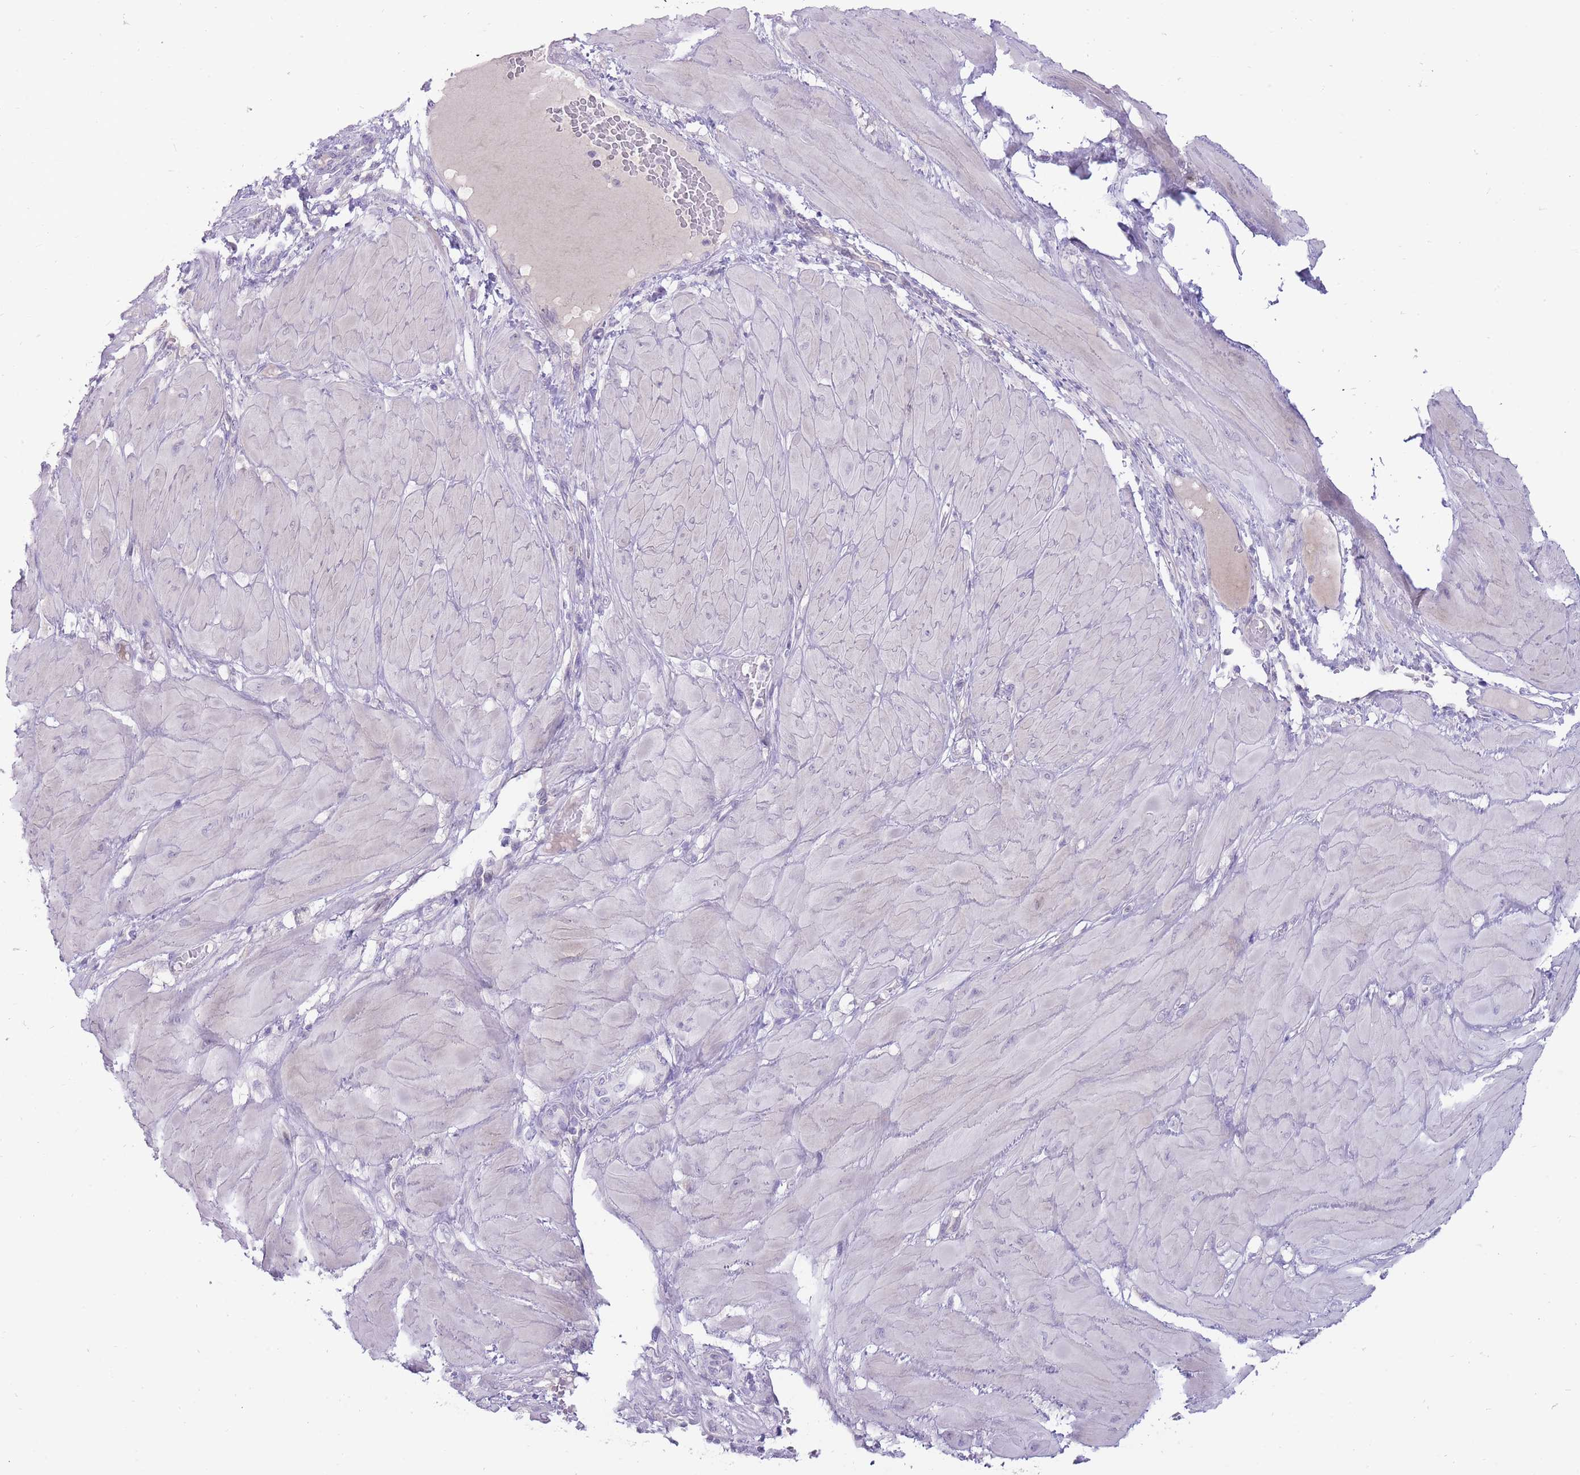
{"staining": {"intensity": "negative", "quantity": "none", "location": "none"}, "tissue": "cervical cancer", "cell_type": "Tumor cells", "image_type": "cancer", "snomed": [{"axis": "morphology", "description": "Squamous cell carcinoma, NOS"}, {"axis": "topography", "description": "Cervix"}], "caption": "Cervical cancer (squamous cell carcinoma) was stained to show a protein in brown. There is no significant expression in tumor cells.", "gene": "ERICH4", "patient": {"sex": "female", "age": 36}}